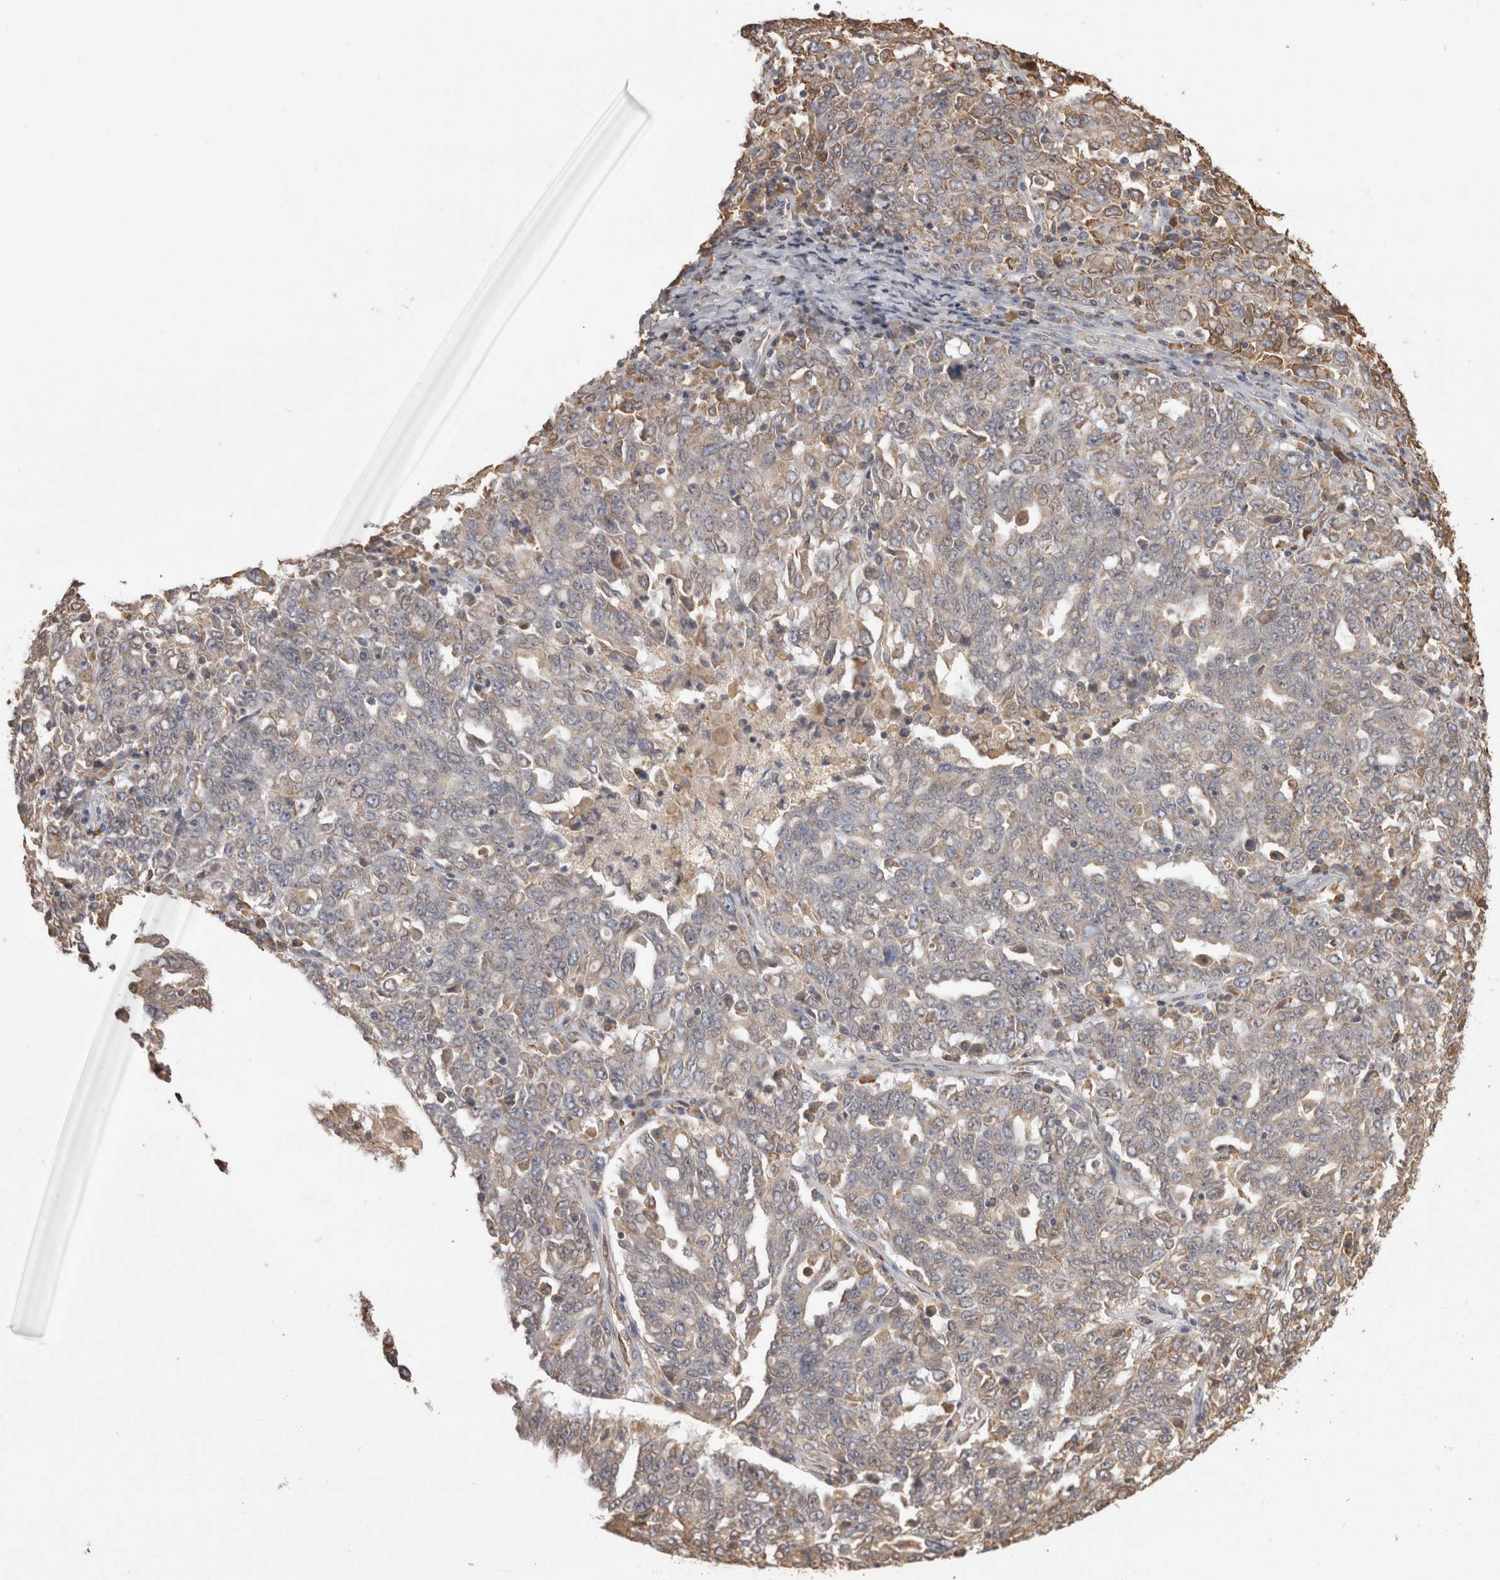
{"staining": {"intensity": "weak", "quantity": "25%-75%", "location": "cytoplasmic/membranous"}, "tissue": "ovarian cancer", "cell_type": "Tumor cells", "image_type": "cancer", "snomed": [{"axis": "morphology", "description": "Carcinoma, endometroid"}, {"axis": "topography", "description": "Ovary"}], "caption": "High-power microscopy captured an immunohistochemistry histopathology image of endometroid carcinoma (ovarian), revealing weak cytoplasmic/membranous expression in approximately 25%-75% of tumor cells.", "gene": "PON2", "patient": {"sex": "female", "age": 62}}